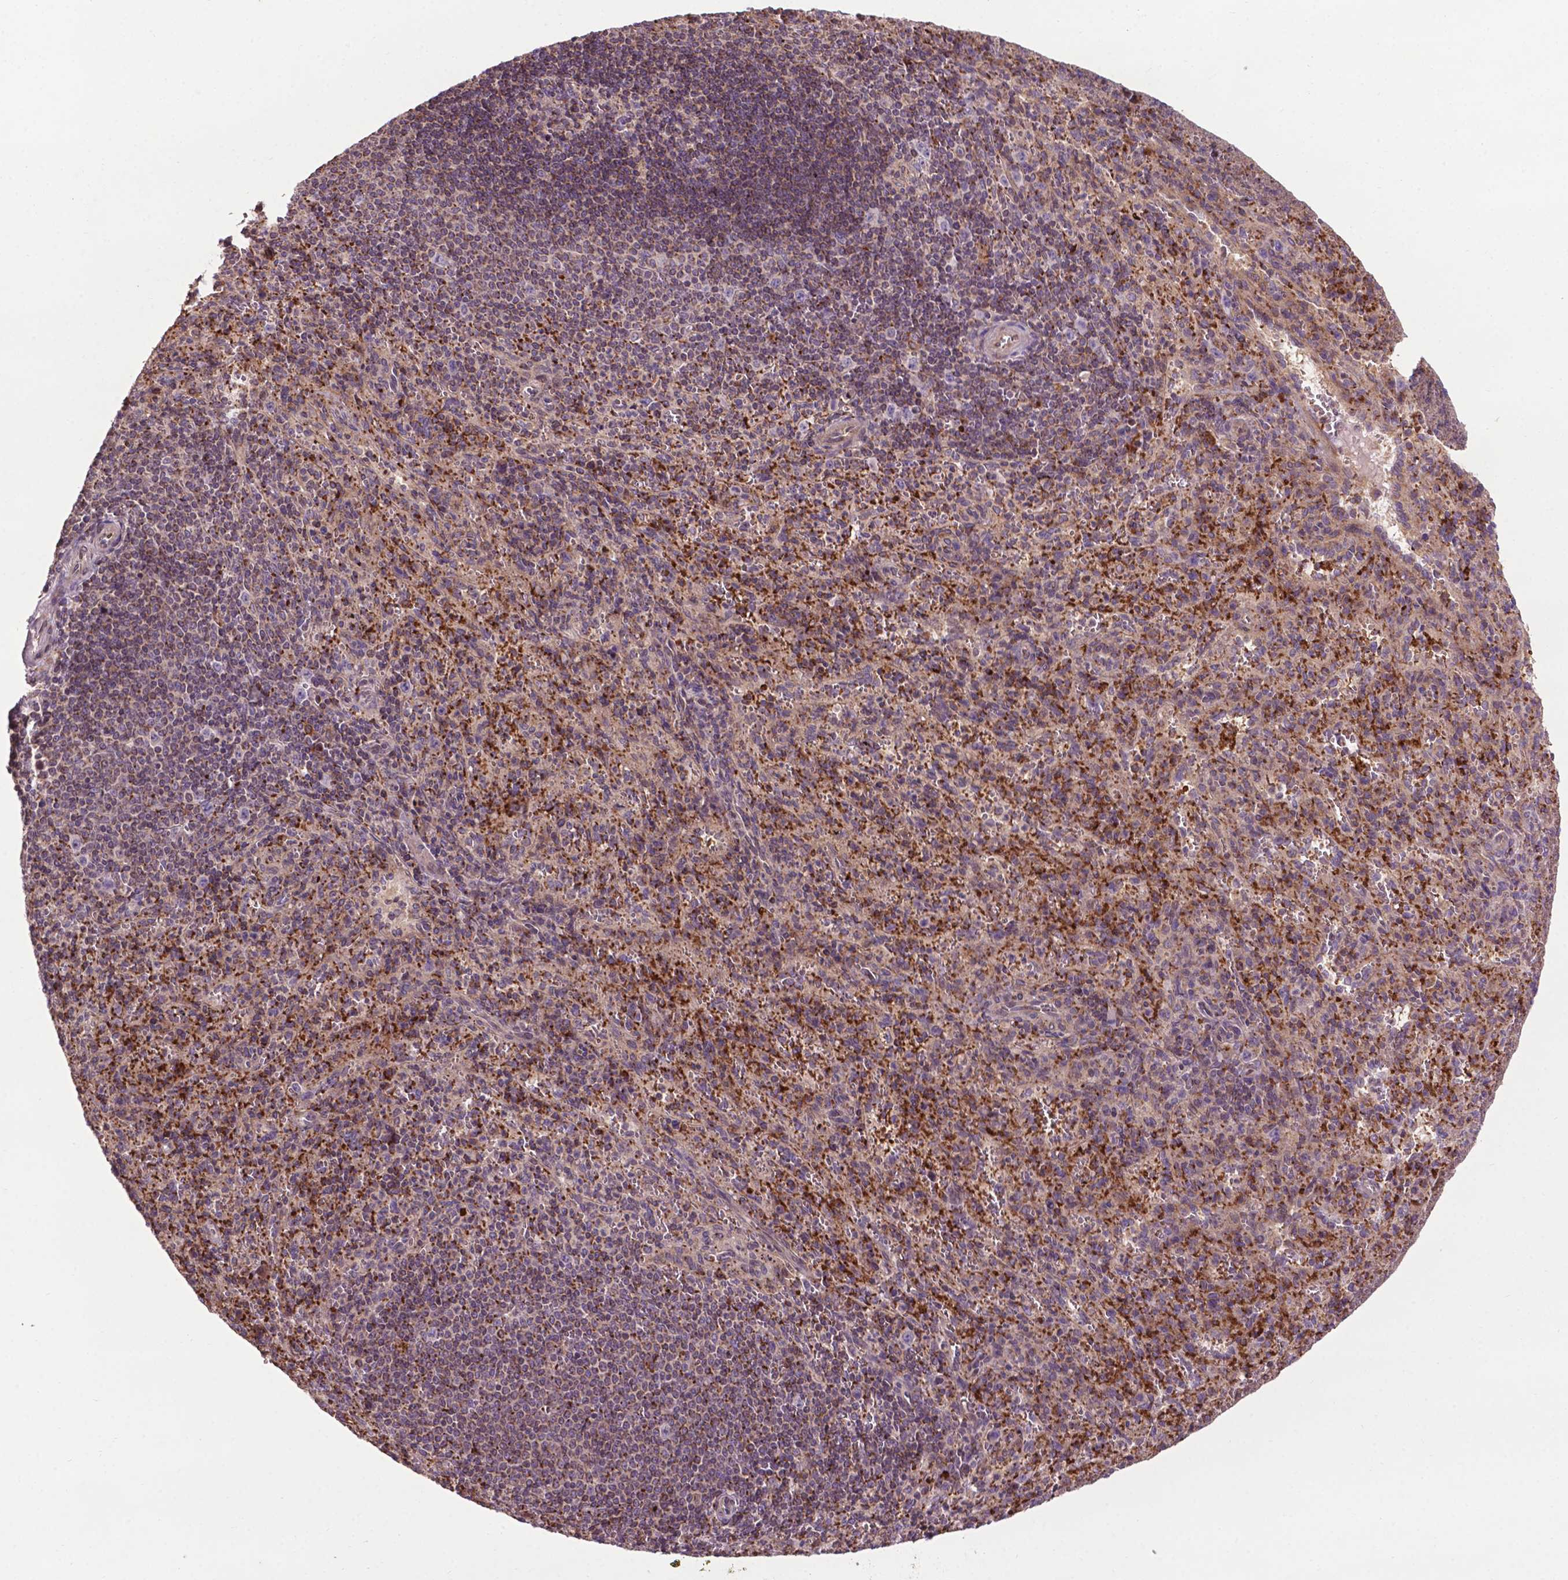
{"staining": {"intensity": "moderate", "quantity": "25%-75%", "location": "cytoplasmic/membranous"}, "tissue": "spleen", "cell_type": "Cells in red pulp", "image_type": "normal", "snomed": [{"axis": "morphology", "description": "Normal tissue, NOS"}, {"axis": "topography", "description": "Spleen"}], "caption": "Brown immunohistochemical staining in unremarkable human spleen displays moderate cytoplasmic/membranous expression in about 25%-75% of cells in red pulp. The protein is stained brown, and the nuclei are stained in blue (DAB IHC with brightfield microscopy, high magnification).", "gene": "SPNS2", "patient": {"sex": "male", "age": 57}}